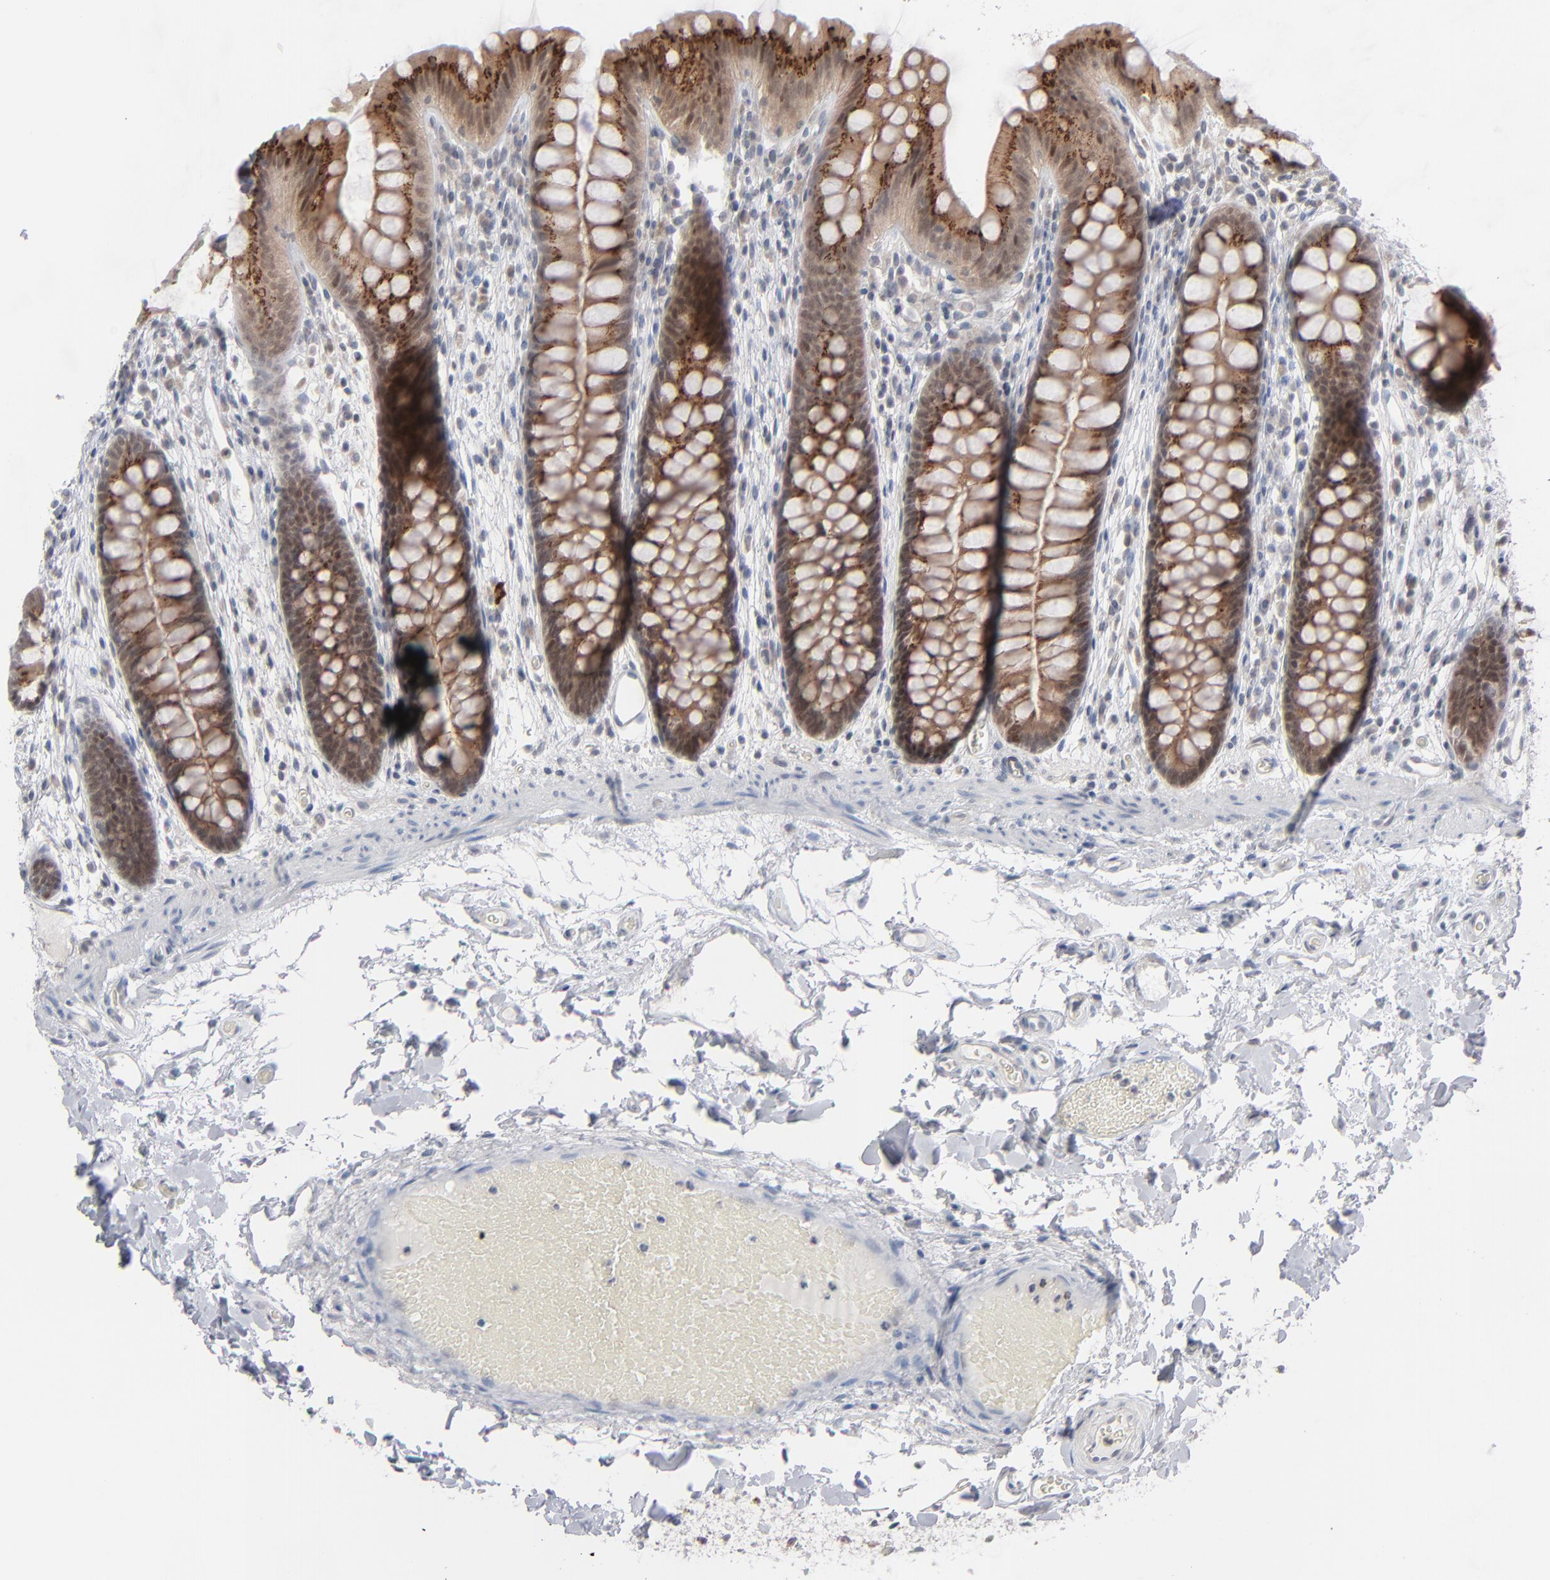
{"staining": {"intensity": "negative", "quantity": "none", "location": "none"}, "tissue": "colon", "cell_type": "Endothelial cells", "image_type": "normal", "snomed": [{"axis": "morphology", "description": "Normal tissue, NOS"}, {"axis": "topography", "description": "Smooth muscle"}, {"axis": "topography", "description": "Colon"}], "caption": "This is a photomicrograph of IHC staining of unremarkable colon, which shows no positivity in endothelial cells.", "gene": "POF1B", "patient": {"sex": "male", "age": 67}}